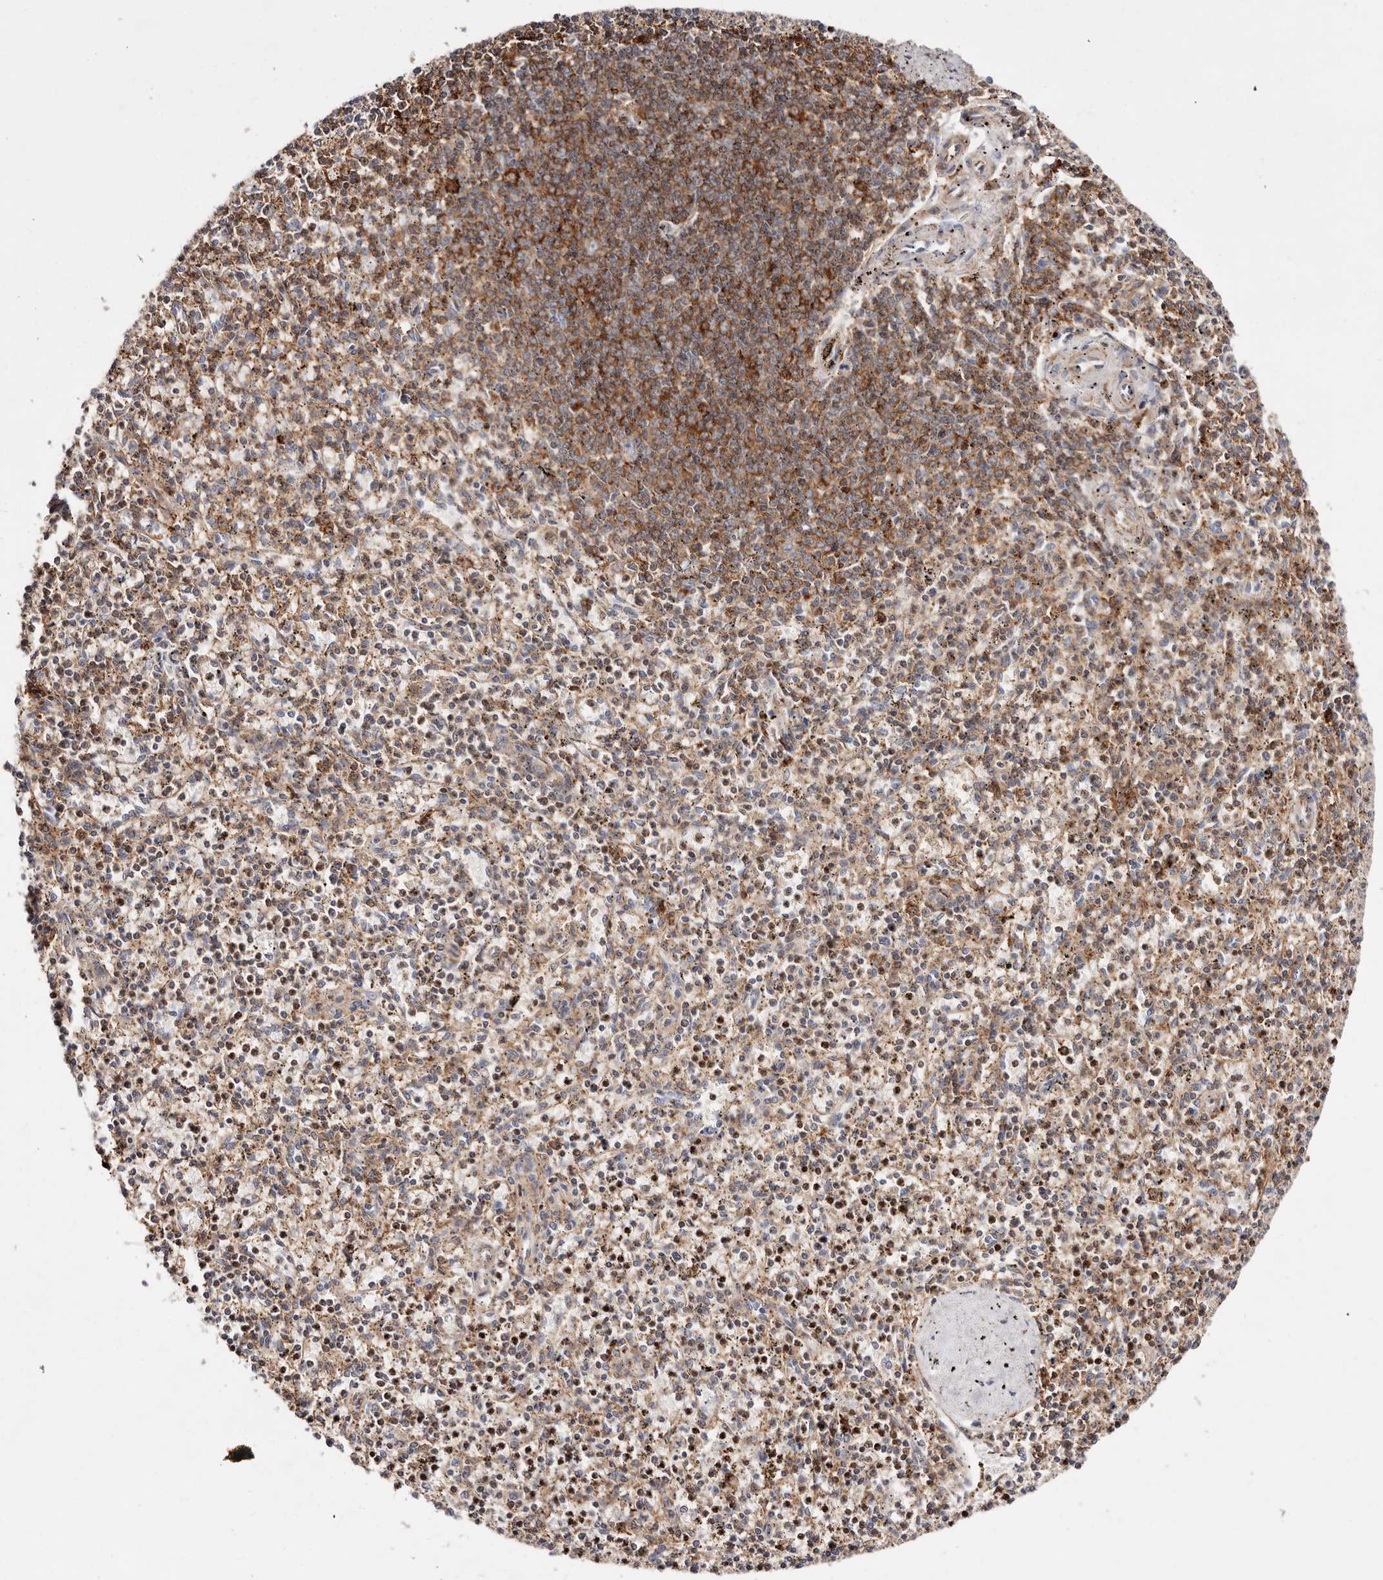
{"staining": {"intensity": "strong", "quantity": ">75%", "location": "cytoplasmic/membranous"}, "tissue": "spleen", "cell_type": "Cells in red pulp", "image_type": "normal", "snomed": [{"axis": "morphology", "description": "Normal tissue, NOS"}, {"axis": "topography", "description": "Spleen"}], "caption": "A brown stain shows strong cytoplasmic/membranous expression of a protein in cells in red pulp of normal spleen. (IHC, brightfield microscopy, high magnification).", "gene": "PTPN22", "patient": {"sex": "male", "age": 72}}